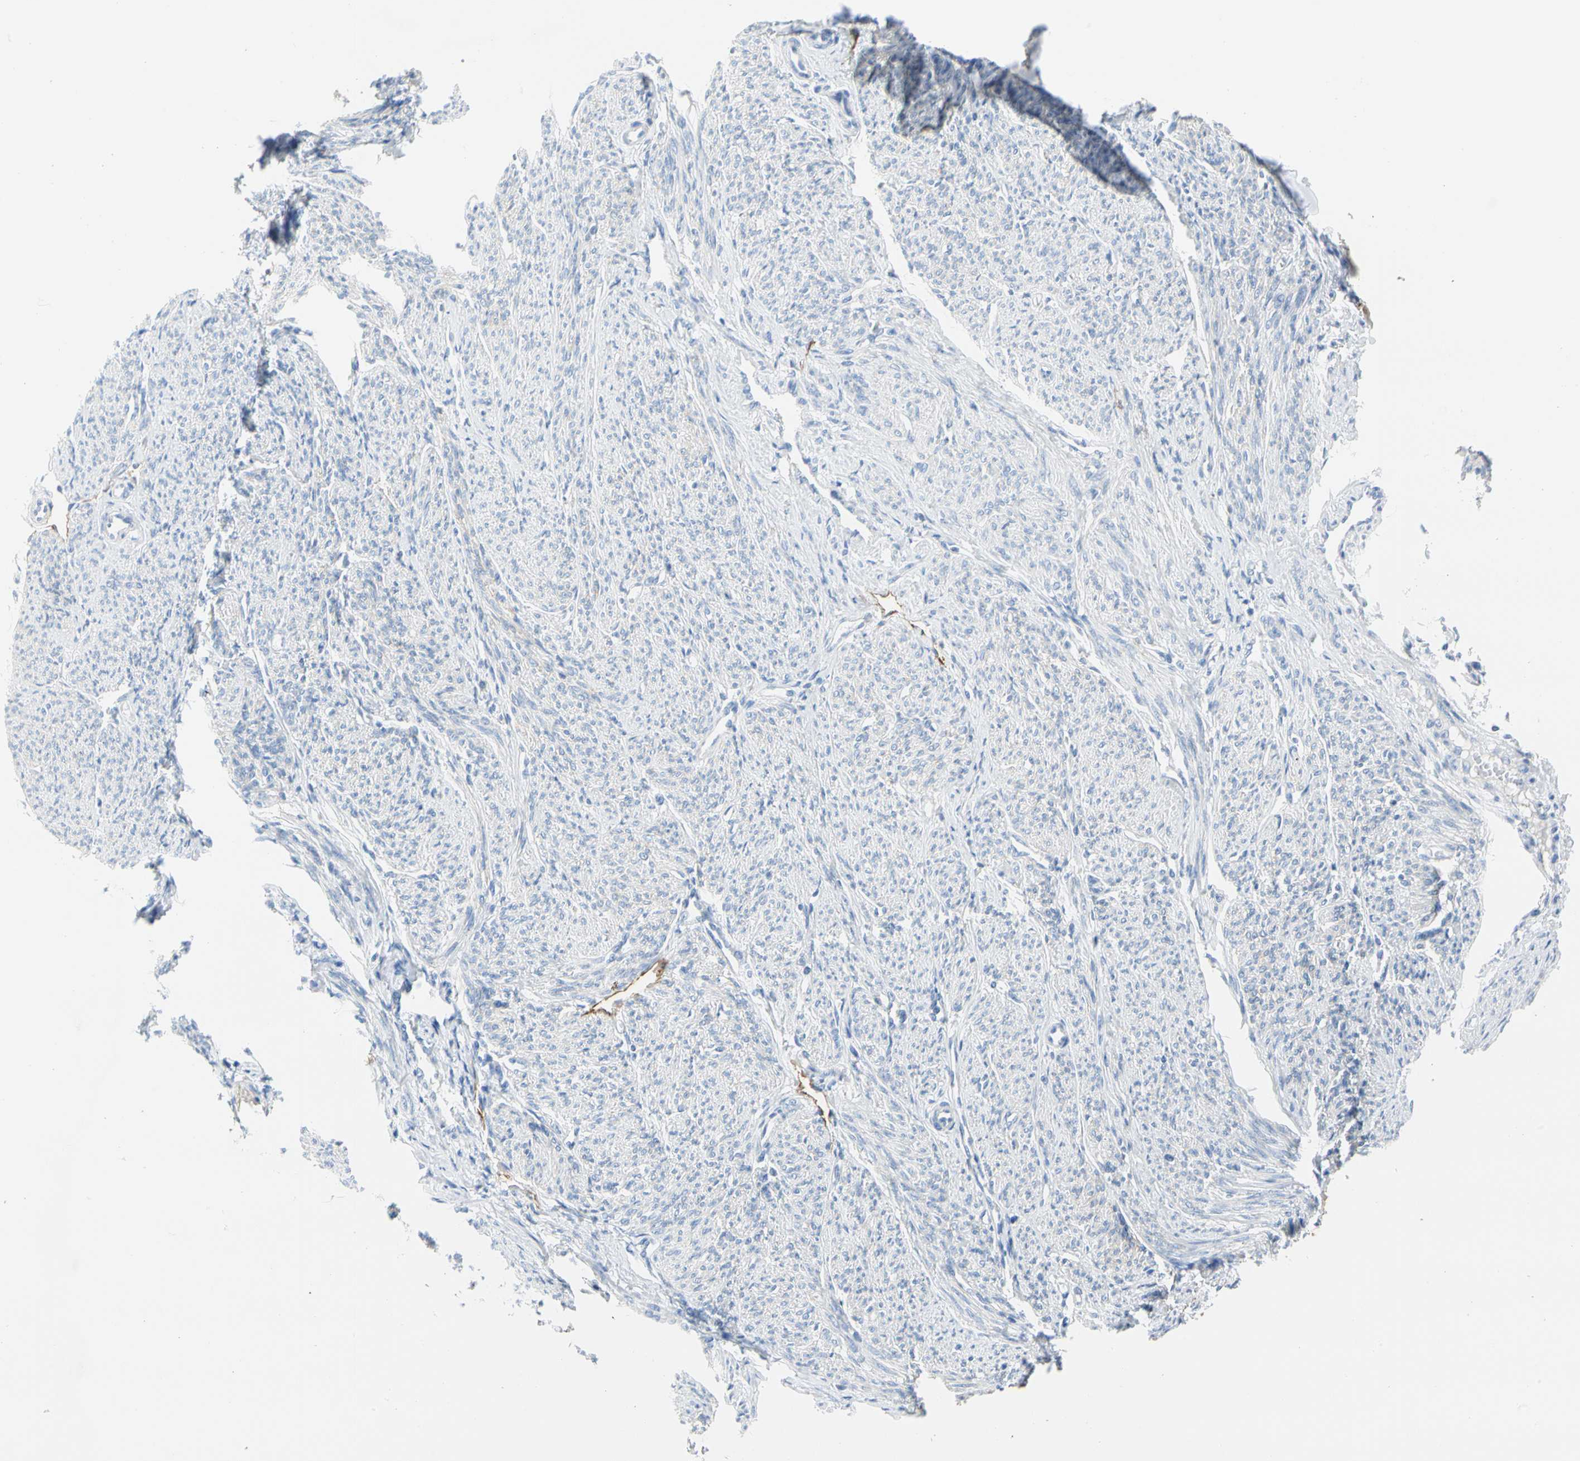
{"staining": {"intensity": "negative", "quantity": "none", "location": "none"}, "tissue": "smooth muscle", "cell_type": "Smooth muscle cells", "image_type": "normal", "snomed": [{"axis": "morphology", "description": "Normal tissue, NOS"}, {"axis": "topography", "description": "Smooth muscle"}], "caption": "Photomicrograph shows no significant protein expression in smooth muscle cells of unremarkable smooth muscle.", "gene": "PDPN", "patient": {"sex": "female", "age": 65}}